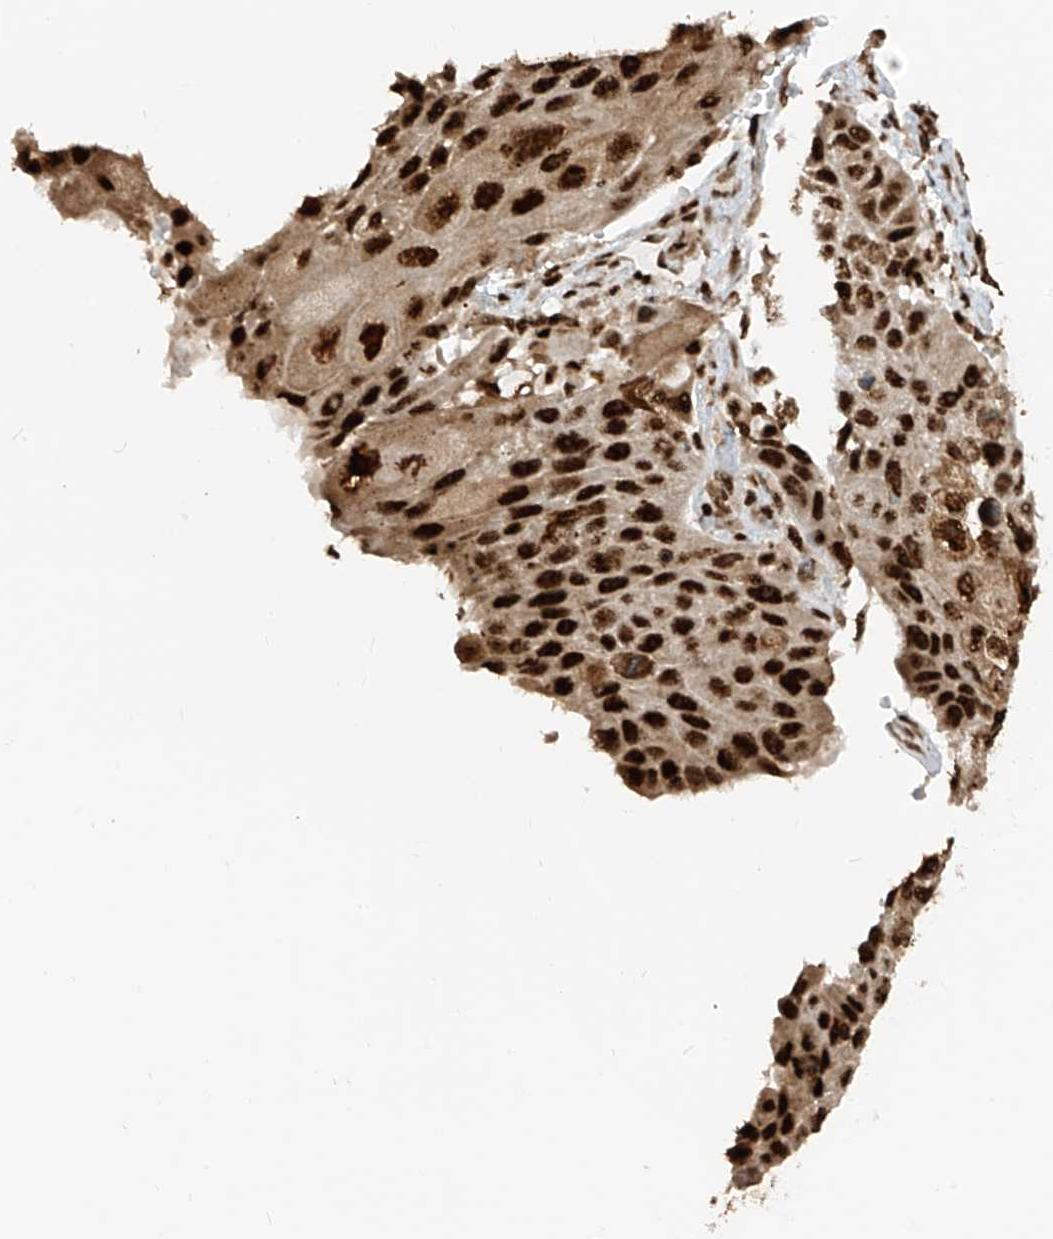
{"staining": {"intensity": "strong", "quantity": ">75%", "location": "nuclear"}, "tissue": "lung cancer", "cell_type": "Tumor cells", "image_type": "cancer", "snomed": [{"axis": "morphology", "description": "Squamous cell carcinoma, NOS"}, {"axis": "topography", "description": "Lung"}], "caption": "Immunohistochemical staining of squamous cell carcinoma (lung) exhibits high levels of strong nuclear positivity in approximately >75% of tumor cells.", "gene": "LBH", "patient": {"sex": "male", "age": 61}}